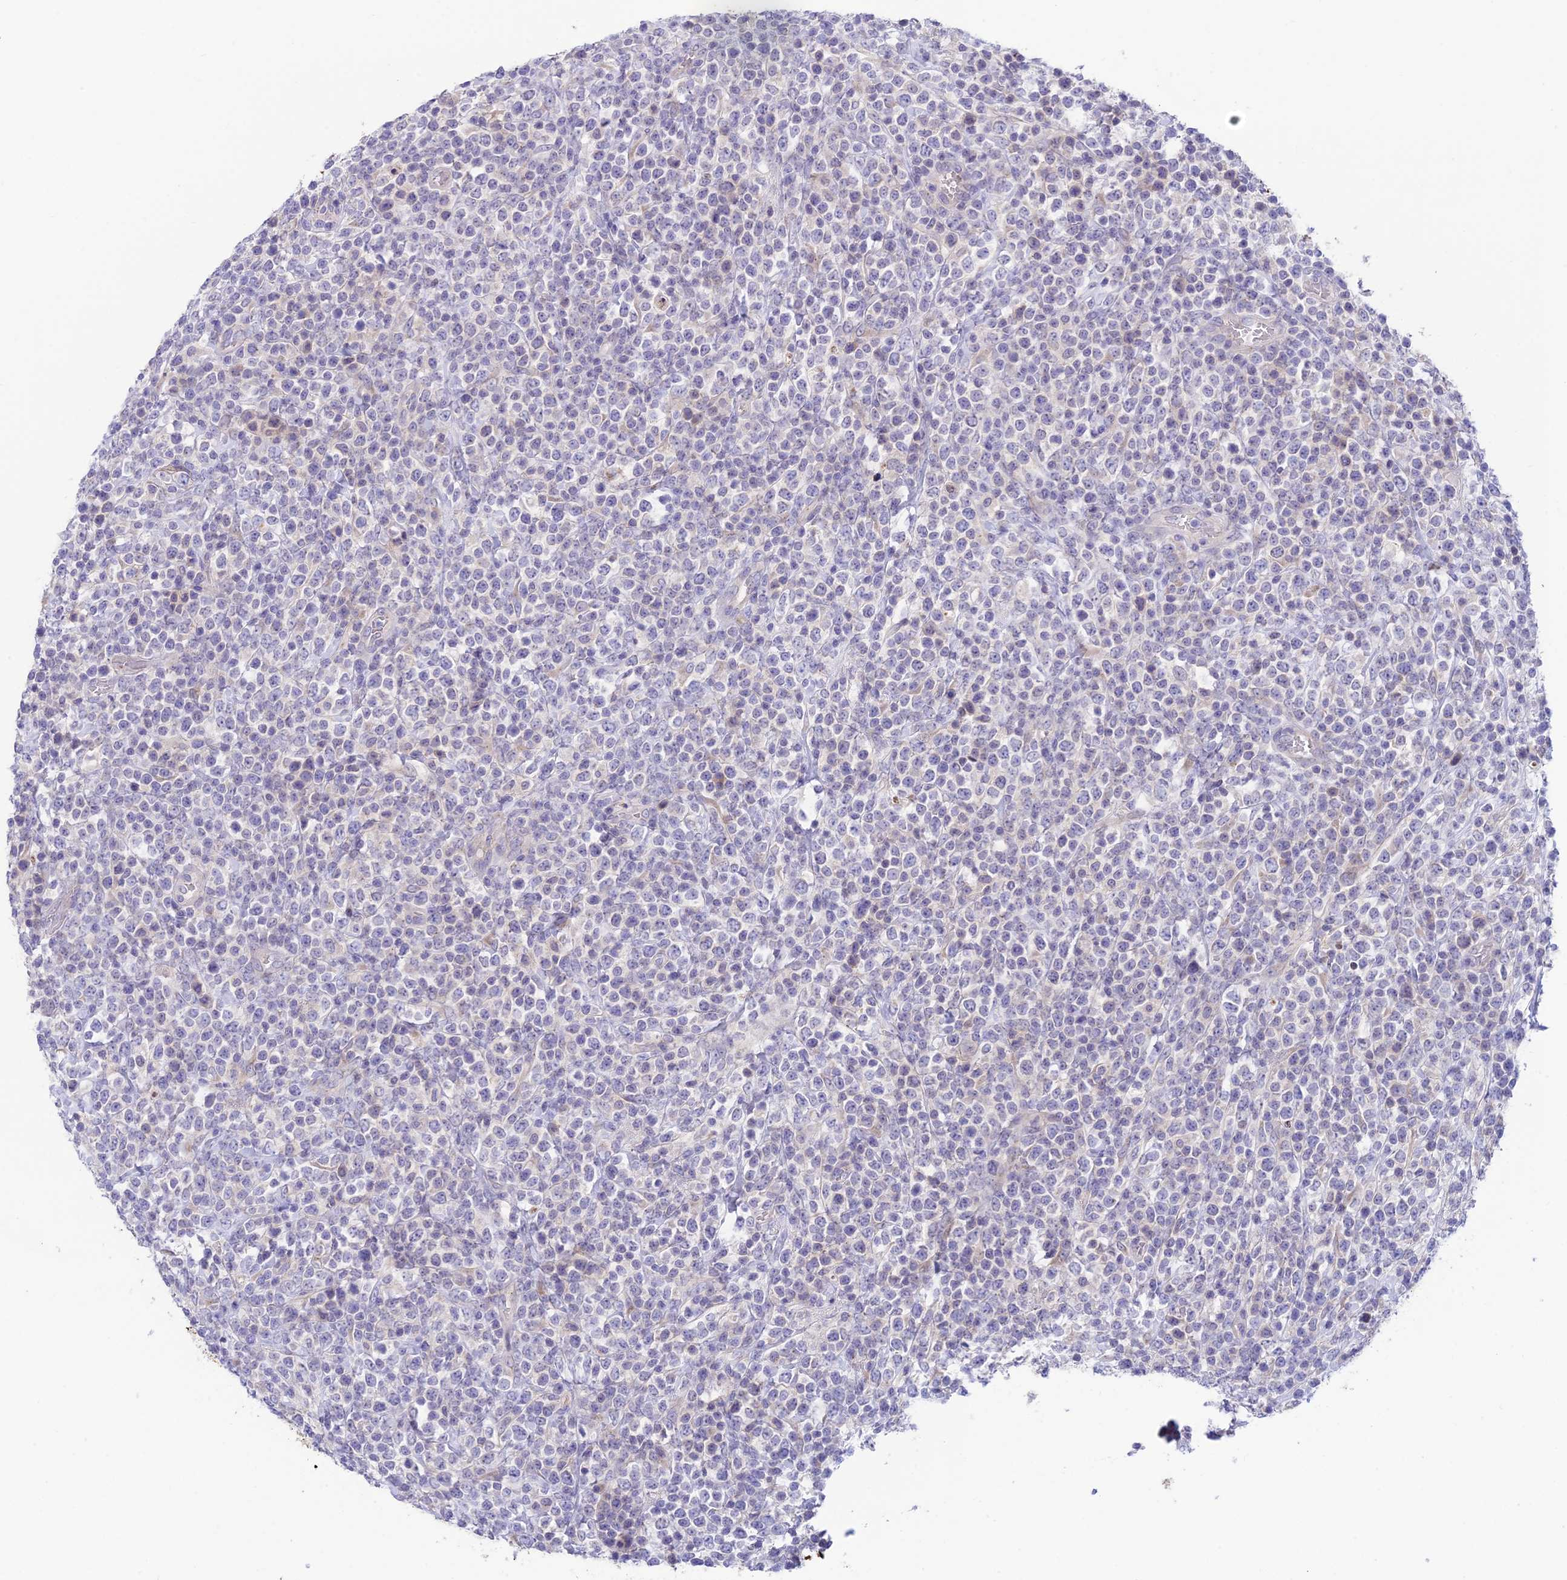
{"staining": {"intensity": "negative", "quantity": "none", "location": "none"}, "tissue": "lymphoma", "cell_type": "Tumor cells", "image_type": "cancer", "snomed": [{"axis": "morphology", "description": "Malignant lymphoma, non-Hodgkin's type, High grade"}, {"axis": "topography", "description": "Colon"}], "caption": "Immunohistochemistry (IHC) of human malignant lymphoma, non-Hodgkin's type (high-grade) reveals no expression in tumor cells. (DAB (3,3'-diaminobenzidine) IHC with hematoxylin counter stain).", "gene": "XPO7", "patient": {"sex": "female", "age": 53}}